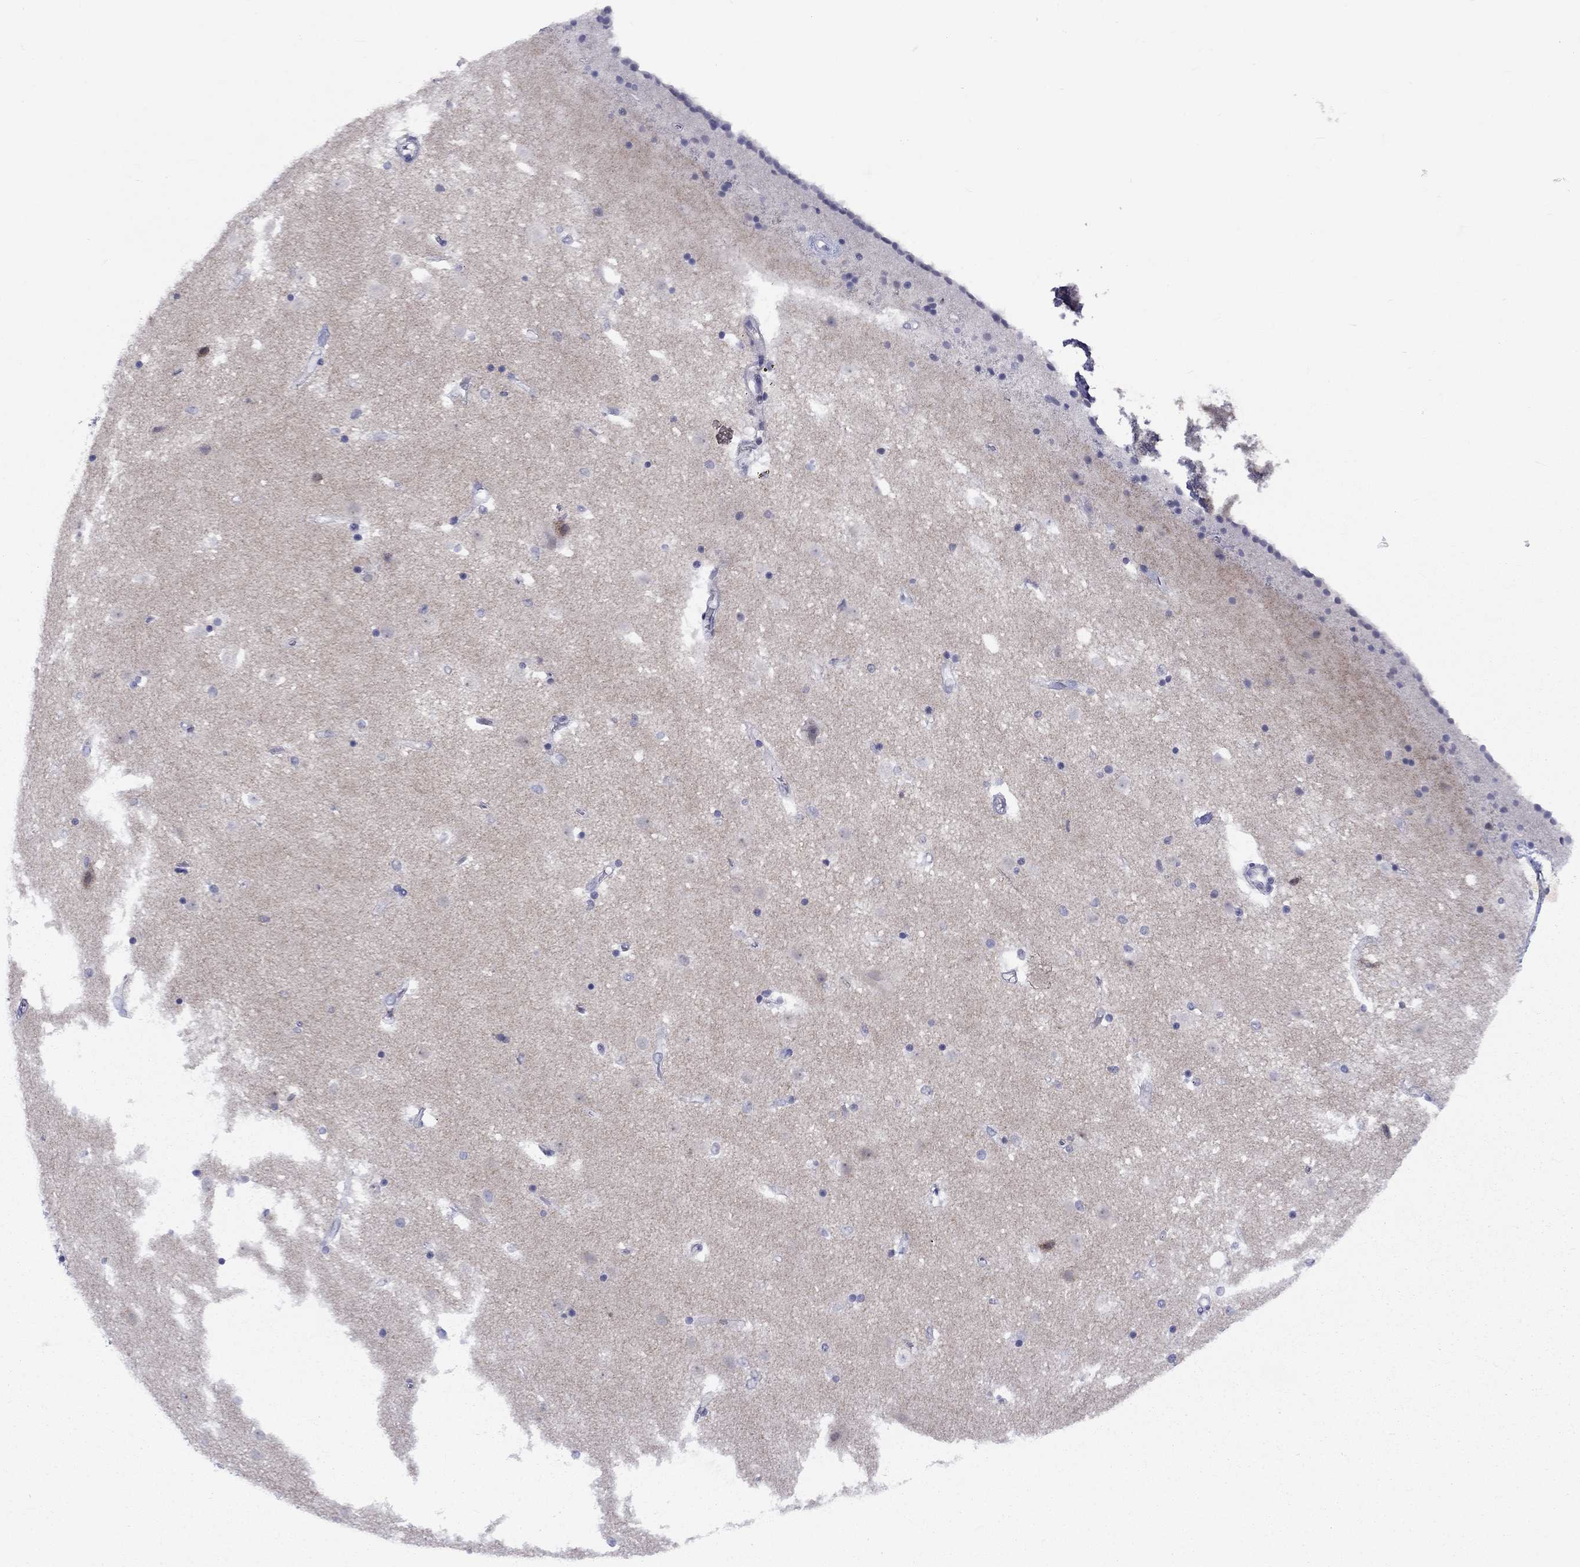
{"staining": {"intensity": "negative", "quantity": "none", "location": "none"}, "tissue": "caudate", "cell_type": "Glial cells", "image_type": "normal", "snomed": [{"axis": "morphology", "description": "Normal tissue, NOS"}, {"axis": "topography", "description": "Lateral ventricle wall"}], "caption": "A histopathology image of caudate stained for a protein displays no brown staining in glial cells. Nuclei are stained in blue.", "gene": "CACNA1A", "patient": {"sex": "female", "age": 71}}